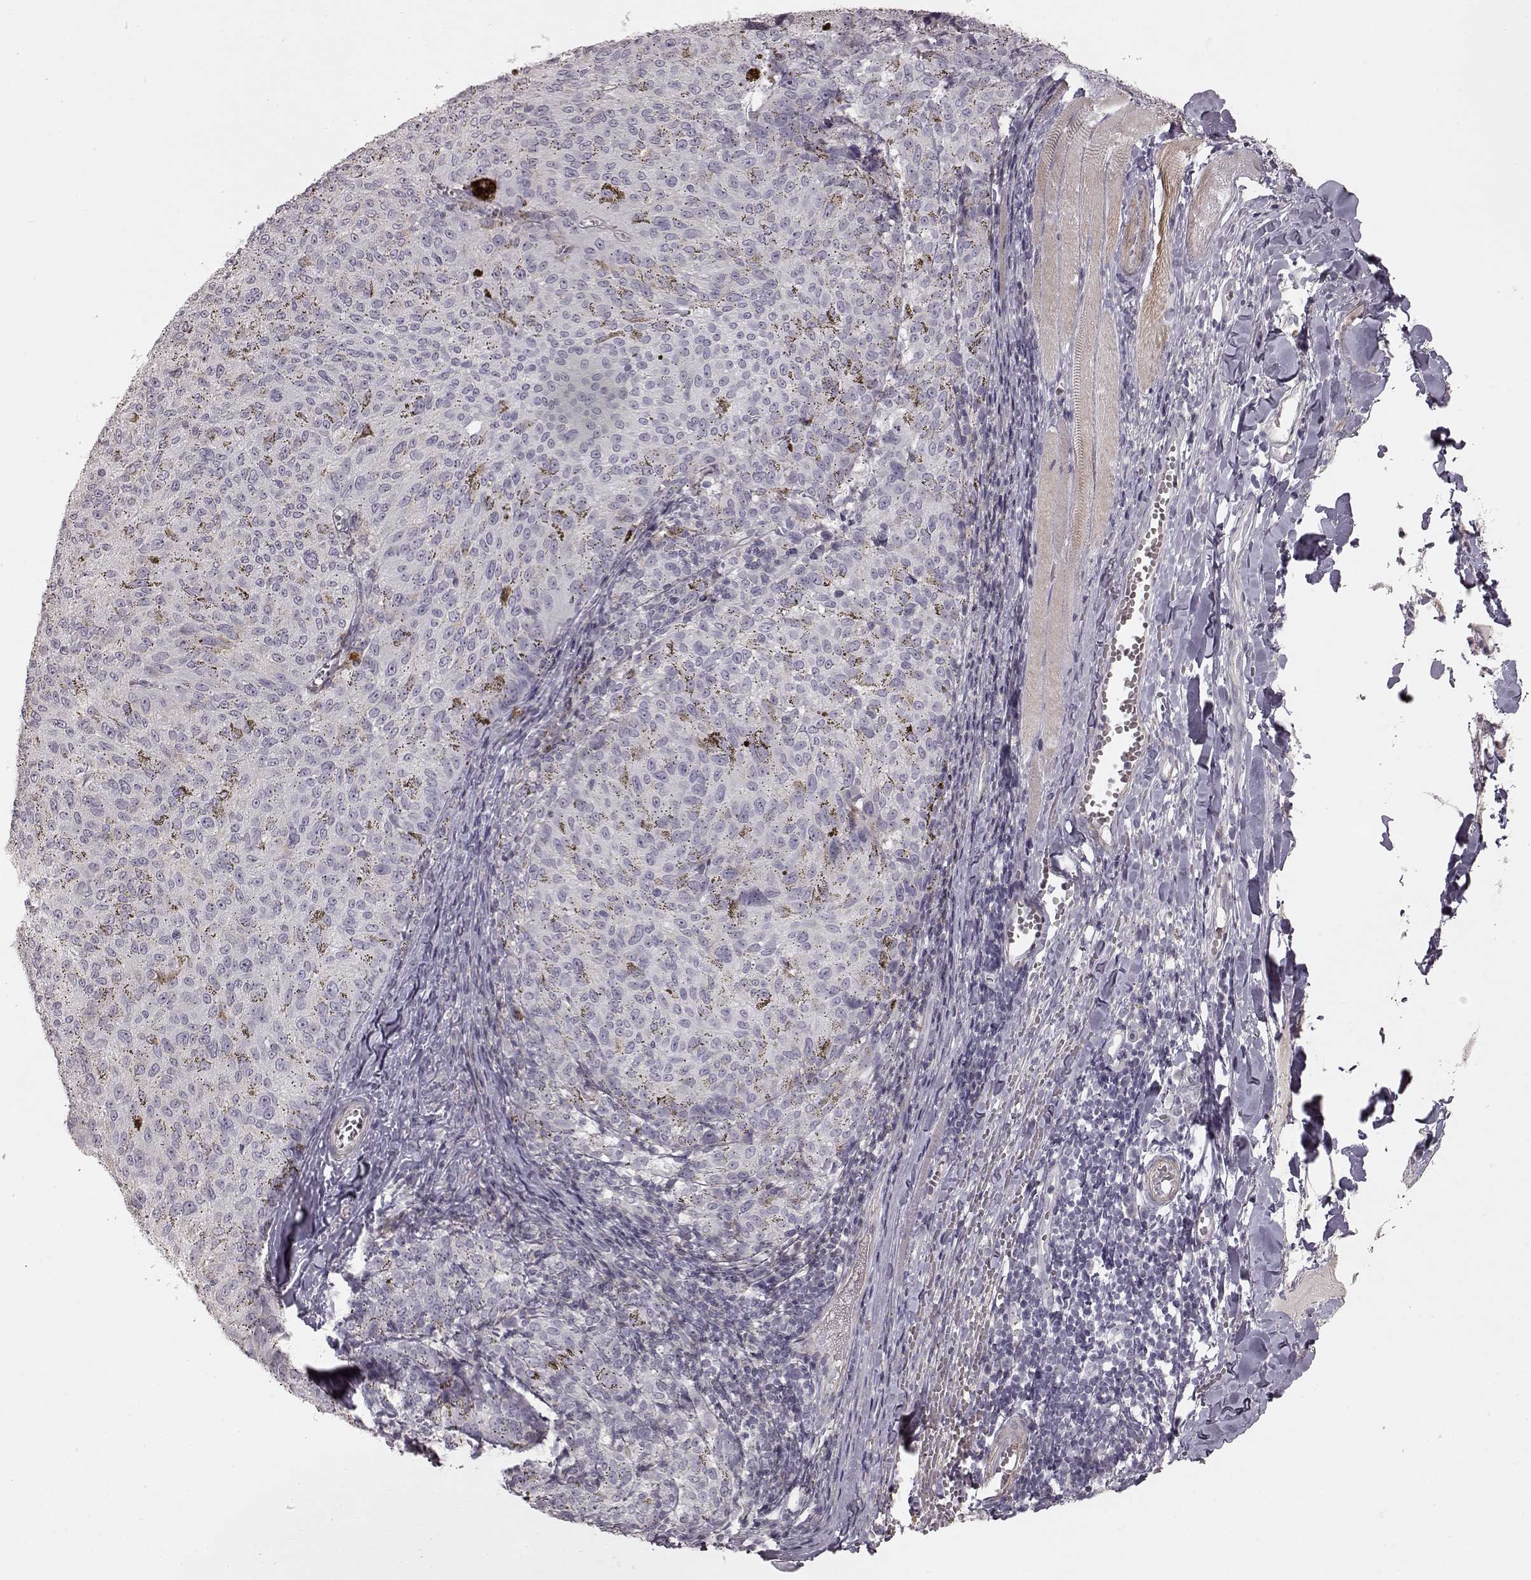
{"staining": {"intensity": "negative", "quantity": "none", "location": "none"}, "tissue": "melanoma", "cell_type": "Tumor cells", "image_type": "cancer", "snomed": [{"axis": "morphology", "description": "Malignant melanoma, NOS"}, {"axis": "topography", "description": "Skin"}], "caption": "Malignant melanoma was stained to show a protein in brown. There is no significant expression in tumor cells.", "gene": "PRLHR", "patient": {"sex": "female", "age": 72}}